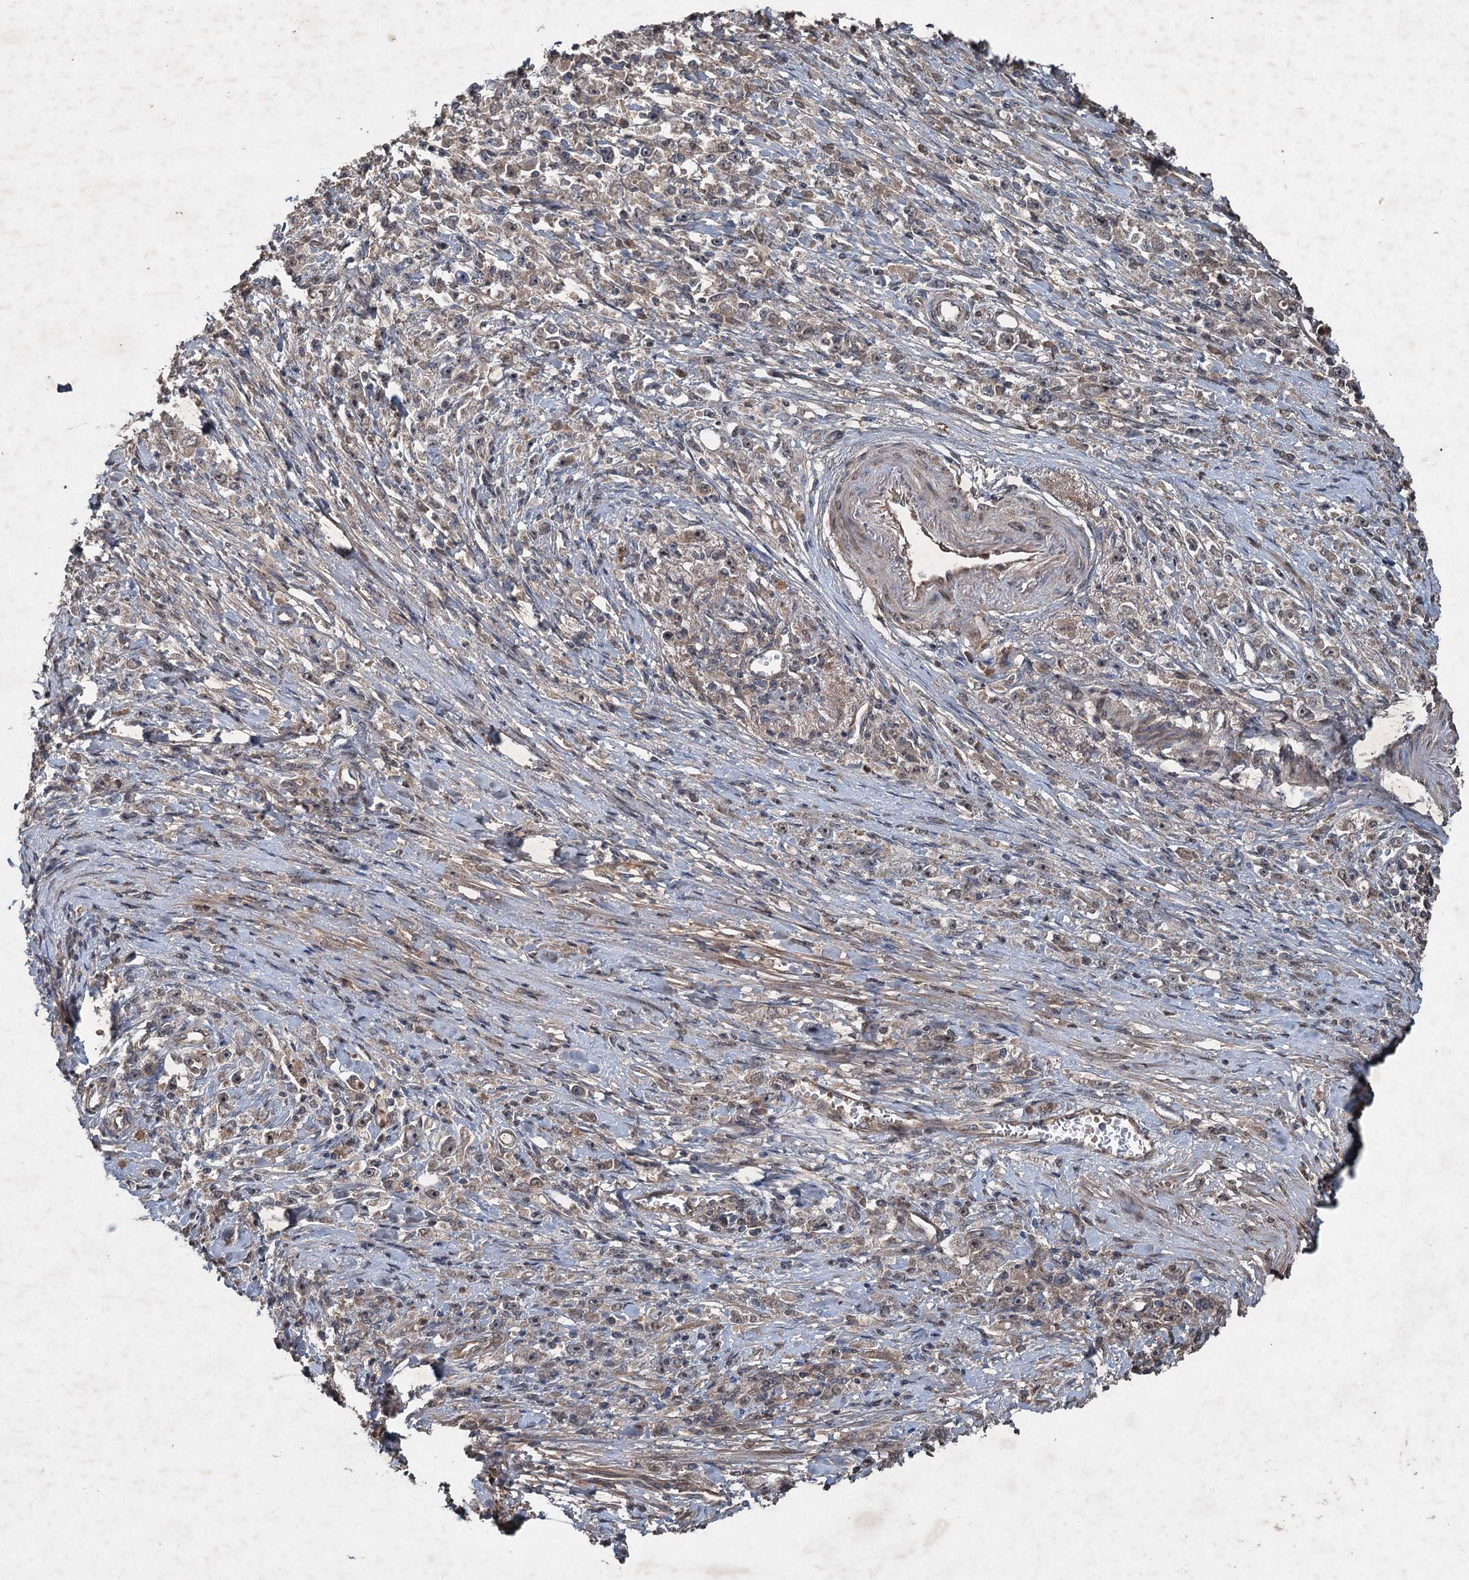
{"staining": {"intensity": "weak", "quantity": "<25%", "location": "cytoplasmic/membranous"}, "tissue": "stomach cancer", "cell_type": "Tumor cells", "image_type": "cancer", "snomed": [{"axis": "morphology", "description": "Adenocarcinoma, NOS"}, {"axis": "topography", "description": "Stomach"}], "caption": "Tumor cells show no significant positivity in stomach adenocarcinoma.", "gene": "ALAS1", "patient": {"sex": "female", "age": 59}}